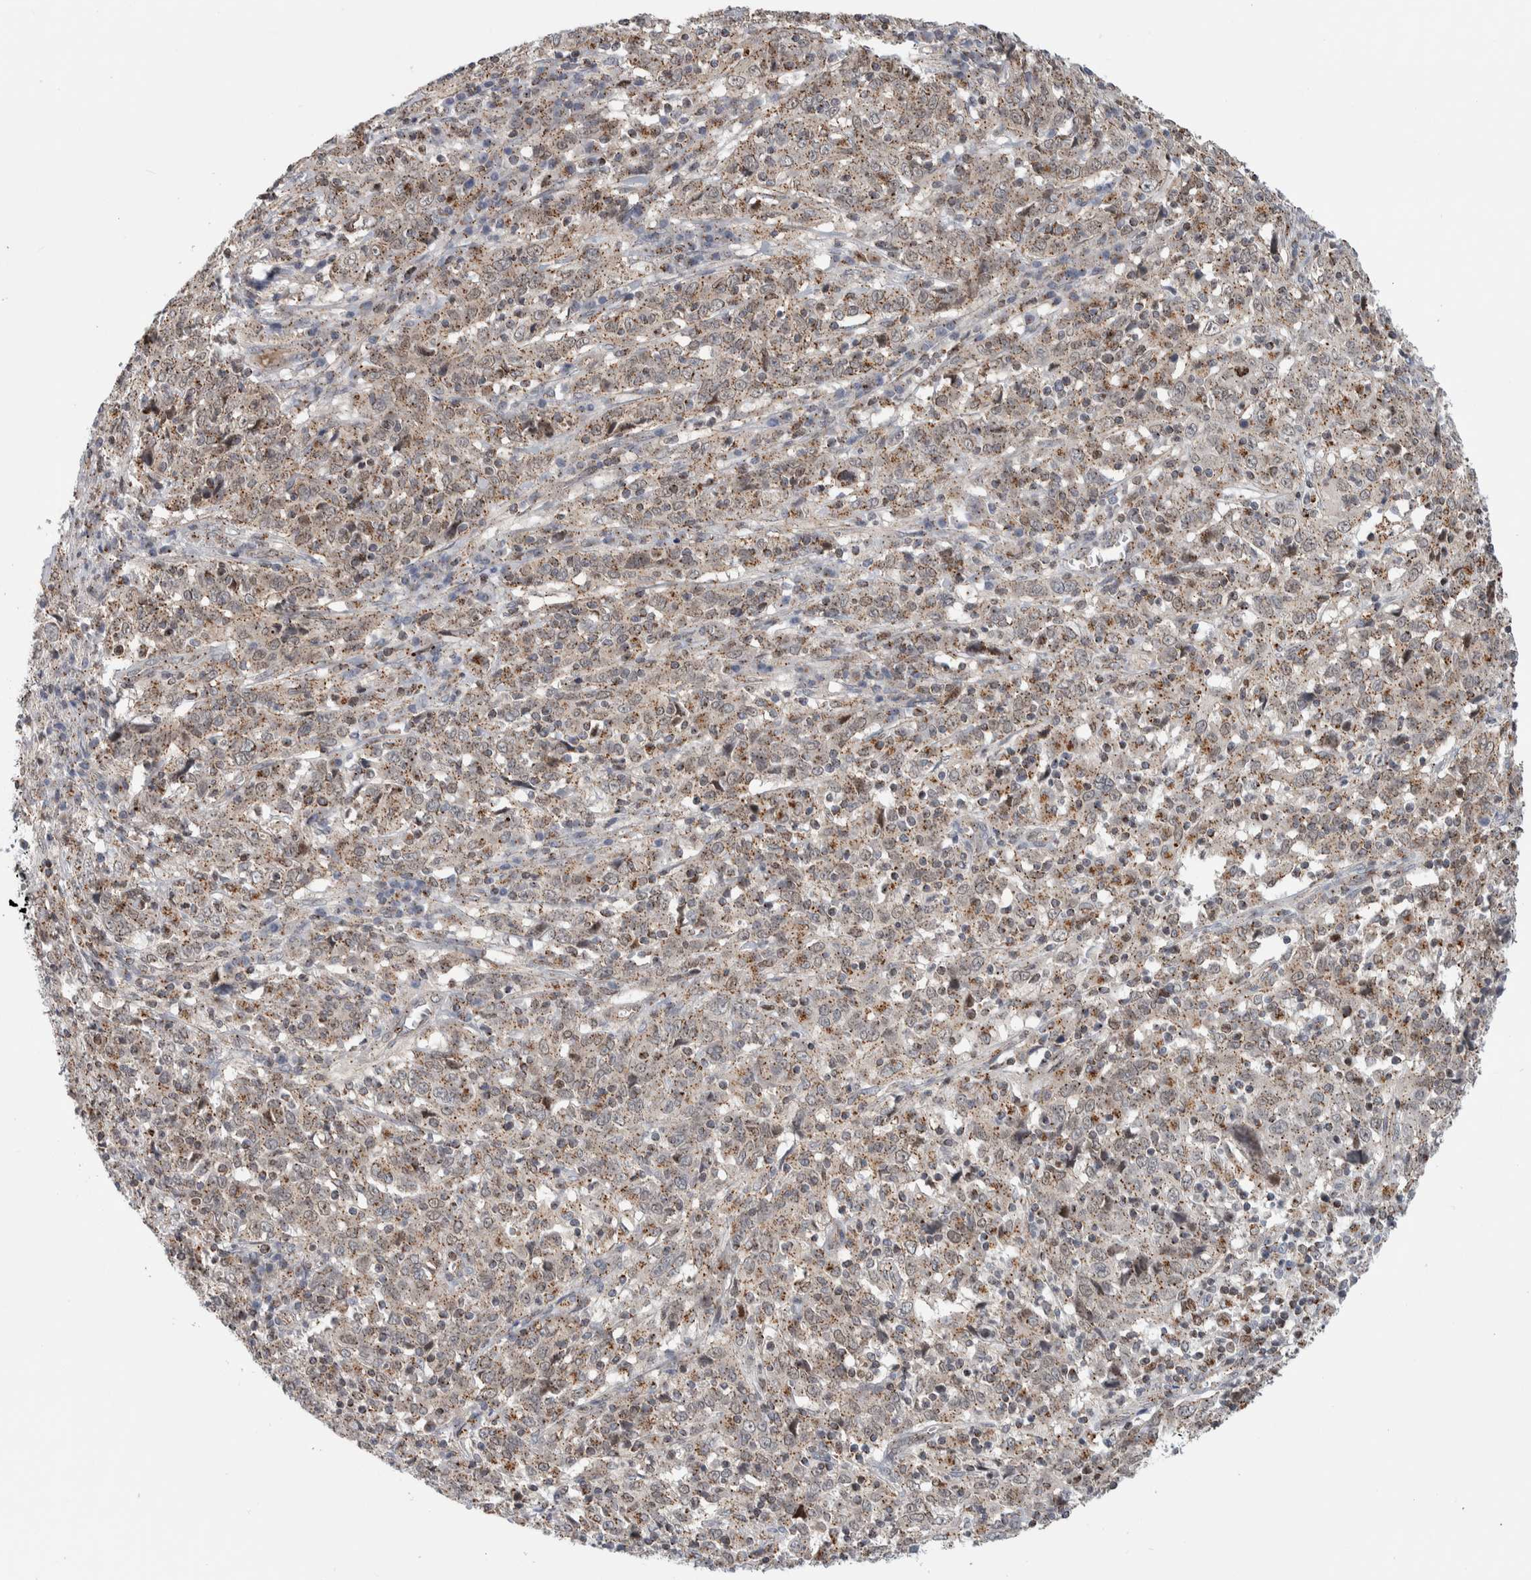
{"staining": {"intensity": "weak", "quantity": ">75%", "location": "cytoplasmic/membranous"}, "tissue": "cervical cancer", "cell_type": "Tumor cells", "image_type": "cancer", "snomed": [{"axis": "morphology", "description": "Squamous cell carcinoma, NOS"}, {"axis": "topography", "description": "Cervix"}], "caption": "This is a histology image of IHC staining of cervical squamous cell carcinoma, which shows weak expression in the cytoplasmic/membranous of tumor cells.", "gene": "MSL1", "patient": {"sex": "female", "age": 46}}